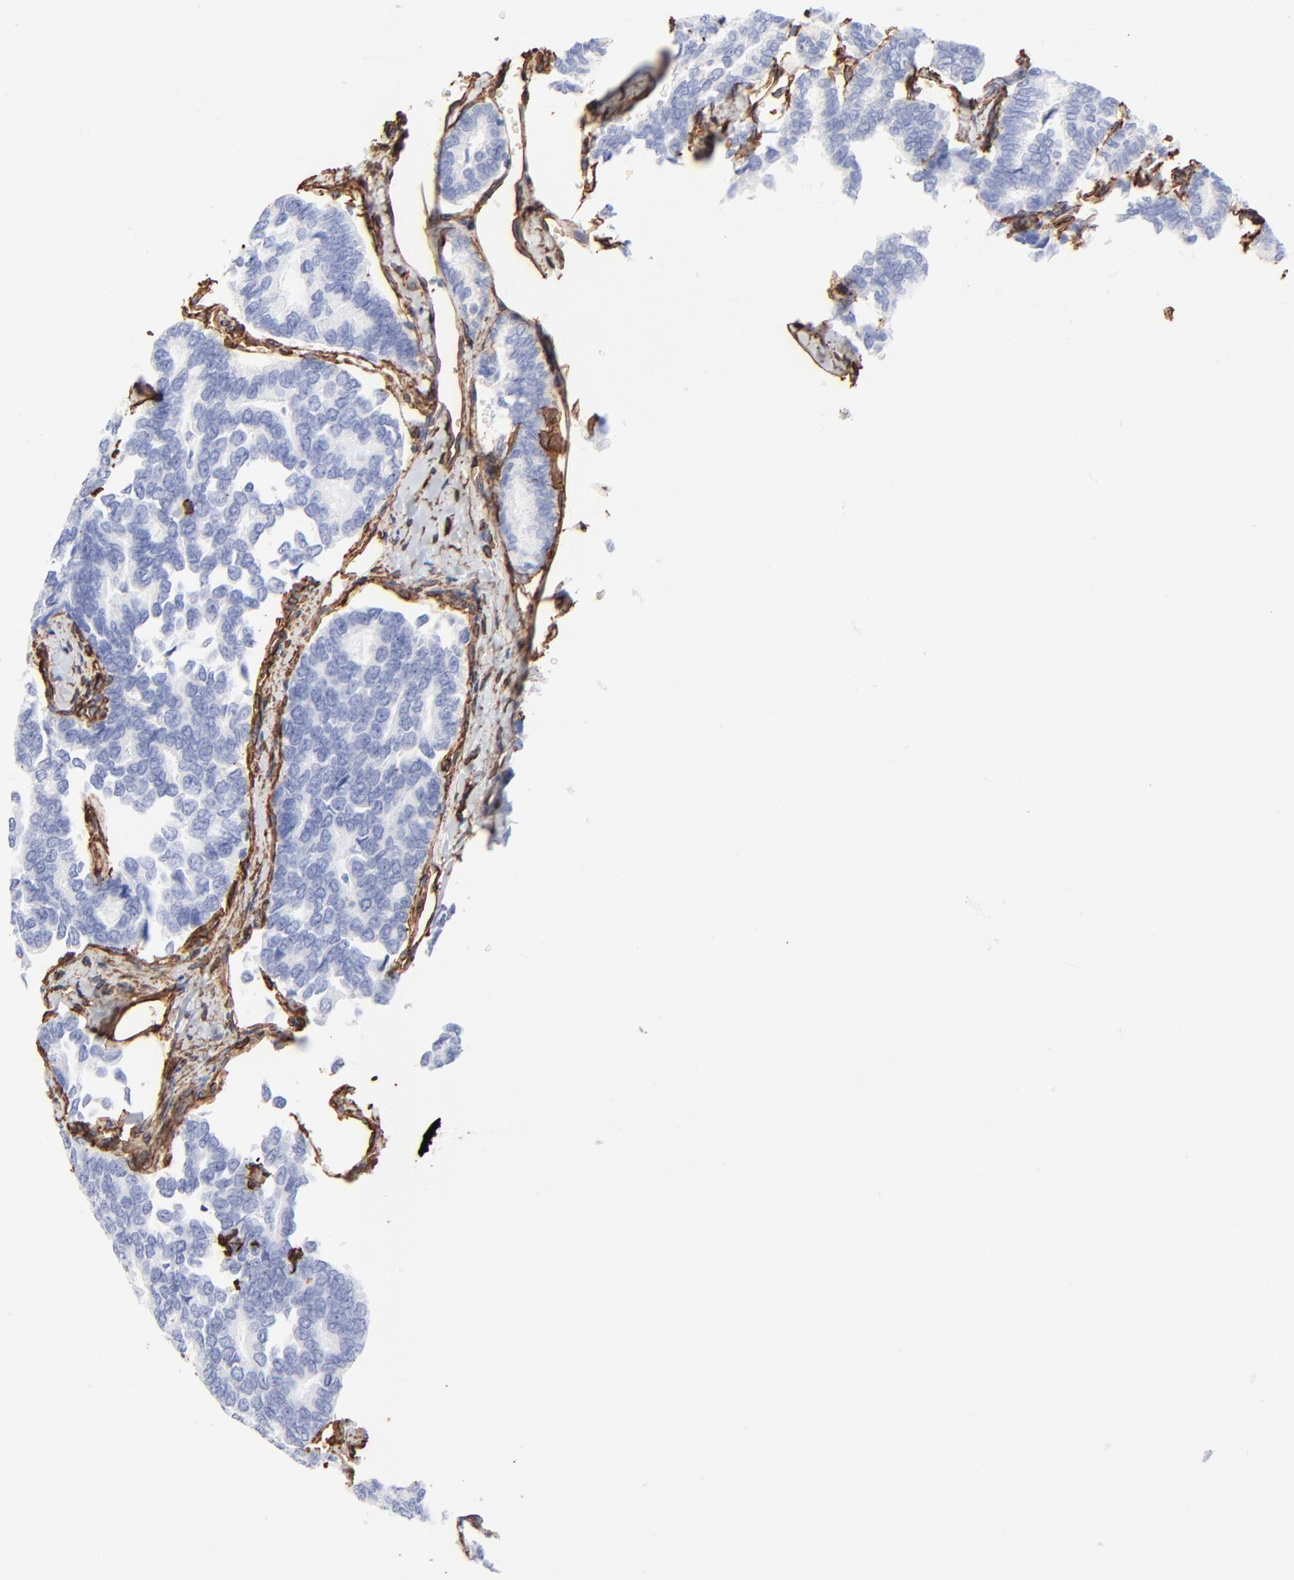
{"staining": {"intensity": "negative", "quantity": "none", "location": "none"}, "tissue": "thyroid cancer", "cell_type": "Tumor cells", "image_type": "cancer", "snomed": [{"axis": "morphology", "description": "Papillary adenocarcinoma, NOS"}, {"axis": "topography", "description": "Thyroid gland"}], "caption": "Immunohistochemical staining of papillary adenocarcinoma (thyroid) shows no significant positivity in tumor cells.", "gene": "CAV1", "patient": {"sex": "female", "age": 35}}